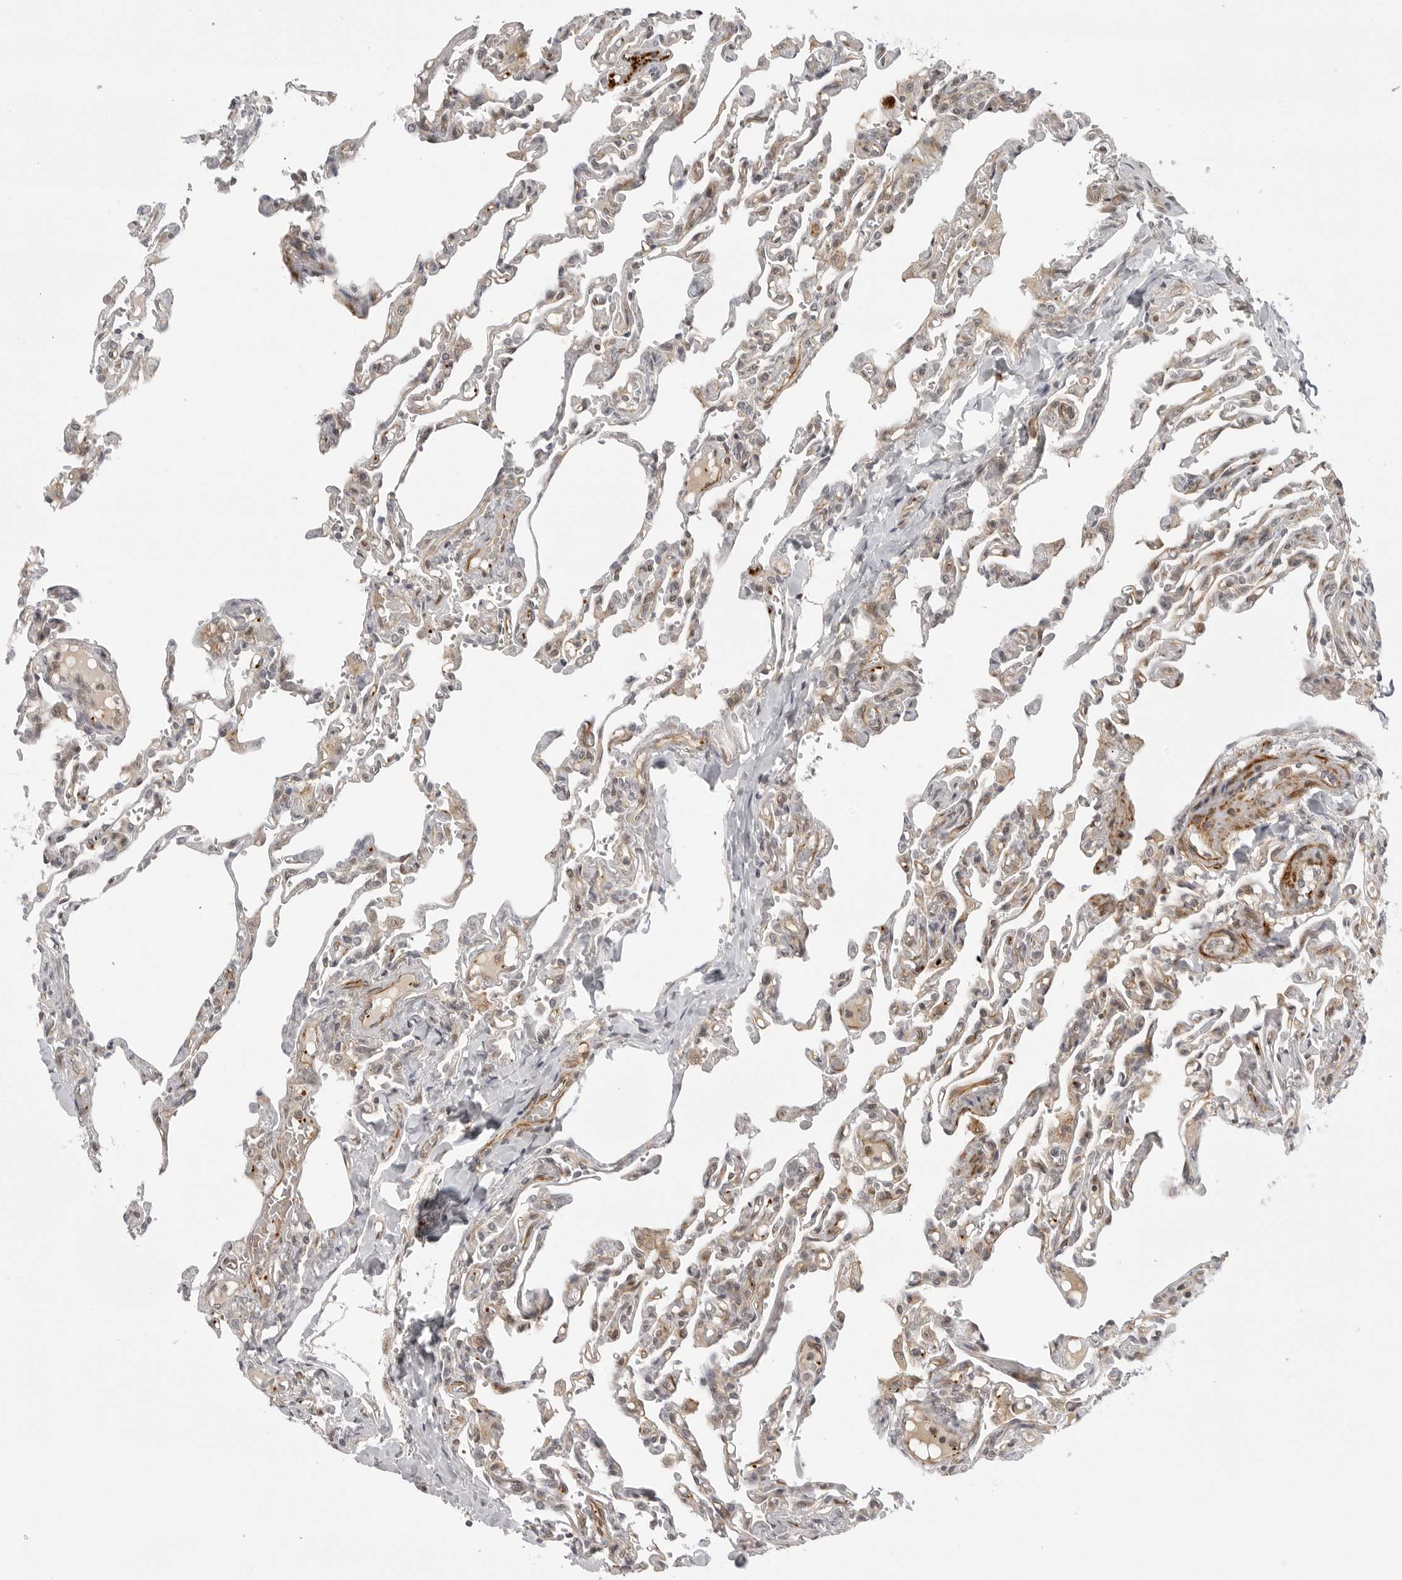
{"staining": {"intensity": "weak", "quantity": "25%-75%", "location": "cytoplasmic/membranous"}, "tissue": "lung", "cell_type": "Alveolar cells", "image_type": "normal", "snomed": [{"axis": "morphology", "description": "Normal tissue, NOS"}, {"axis": "topography", "description": "Lung"}], "caption": "IHC (DAB (3,3'-diaminobenzidine)) staining of normal human lung reveals weak cytoplasmic/membranous protein positivity in approximately 25%-75% of alveolar cells.", "gene": "TUT4", "patient": {"sex": "male", "age": 21}}